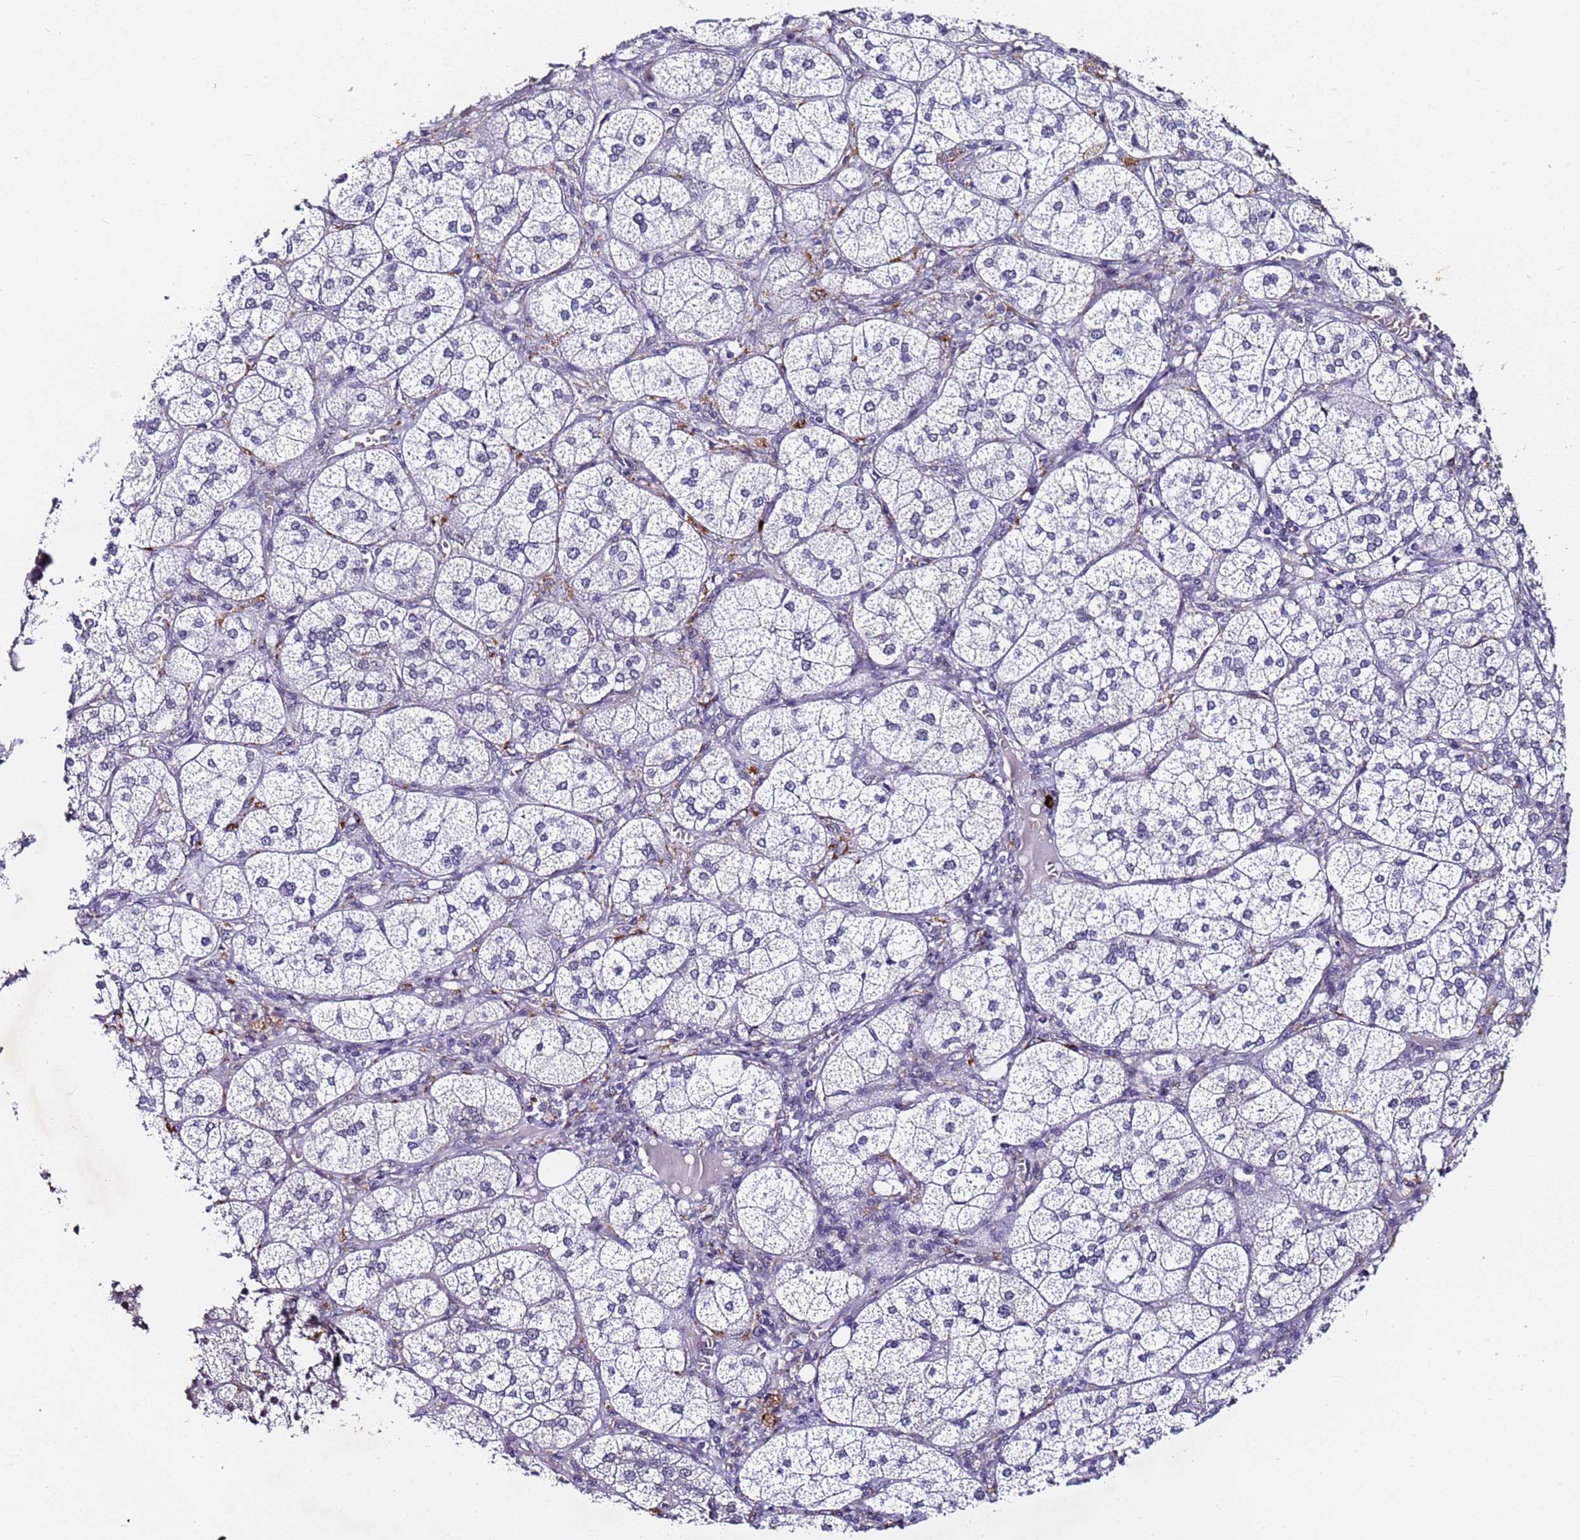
{"staining": {"intensity": "moderate", "quantity": "<25%", "location": "cytoplasmic/membranous,nuclear"}, "tissue": "adrenal gland", "cell_type": "Glandular cells", "image_type": "normal", "snomed": [{"axis": "morphology", "description": "Normal tissue, NOS"}, {"axis": "topography", "description": "Adrenal gland"}], "caption": "Adrenal gland stained for a protein (brown) demonstrates moderate cytoplasmic/membranous,nuclear positive staining in approximately <25% of glandular cells.", "gene": "FNBP4", "patient": {"sex": "female", "age": 61}}